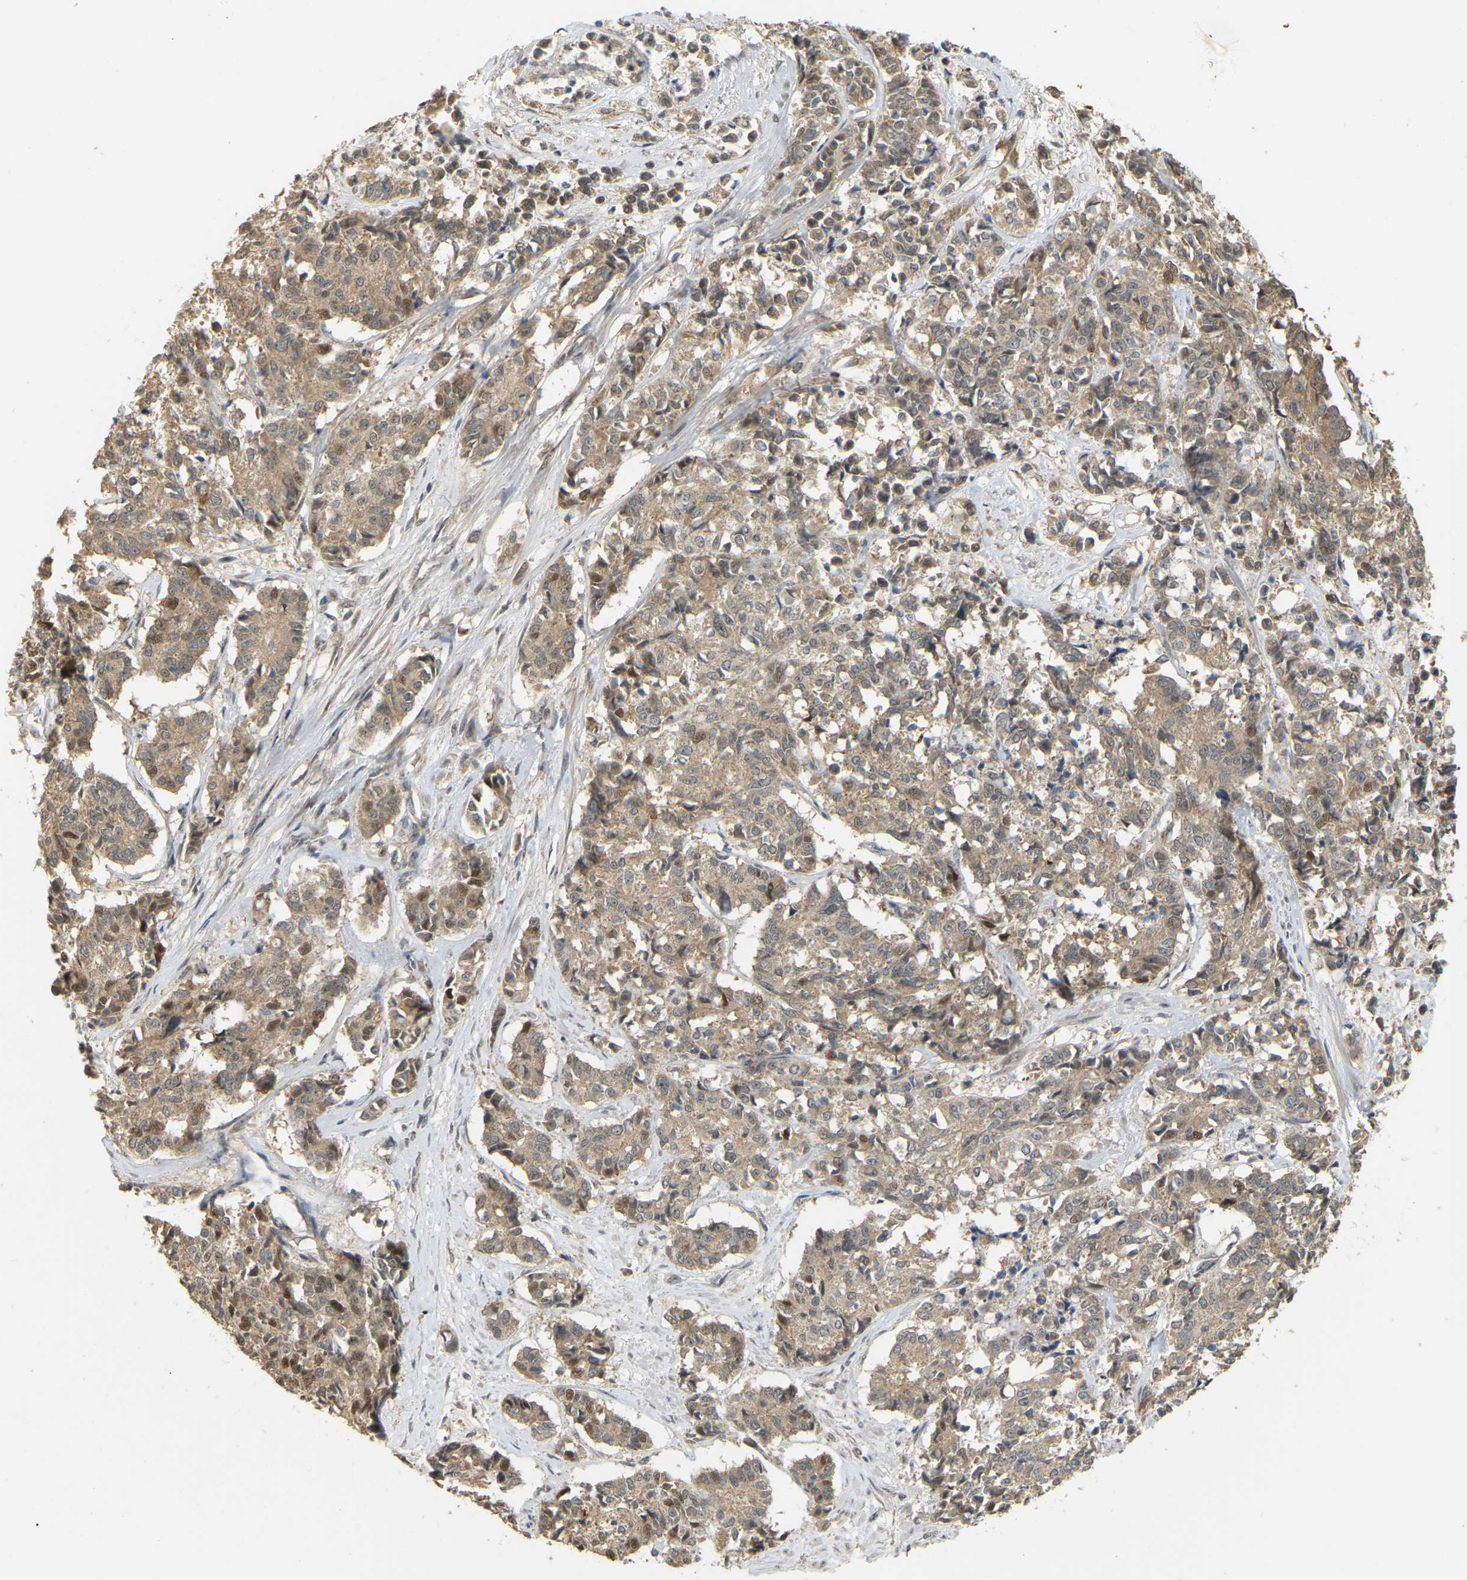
{"staining": {"intensity": "weak", "quantity": ">75%", "location": "cytoplasmic/membranous"}, "tissue": "cervical cancer", "cell_type": "Tumor cells", "image_type": "cancer", "snomed": [{"axis": "morphology", "description": "Squamous cell carcinoma, NOS"}, {"axis": "topography", "description": "Cervix"}], "caption": "This is an image of IHC staining of cervical cancer, which shows weak positivity in the cytoplasmic/membranous of tumor cells.", "gene": "BRF2", "patient": {"sex": "female", "age": 35}}